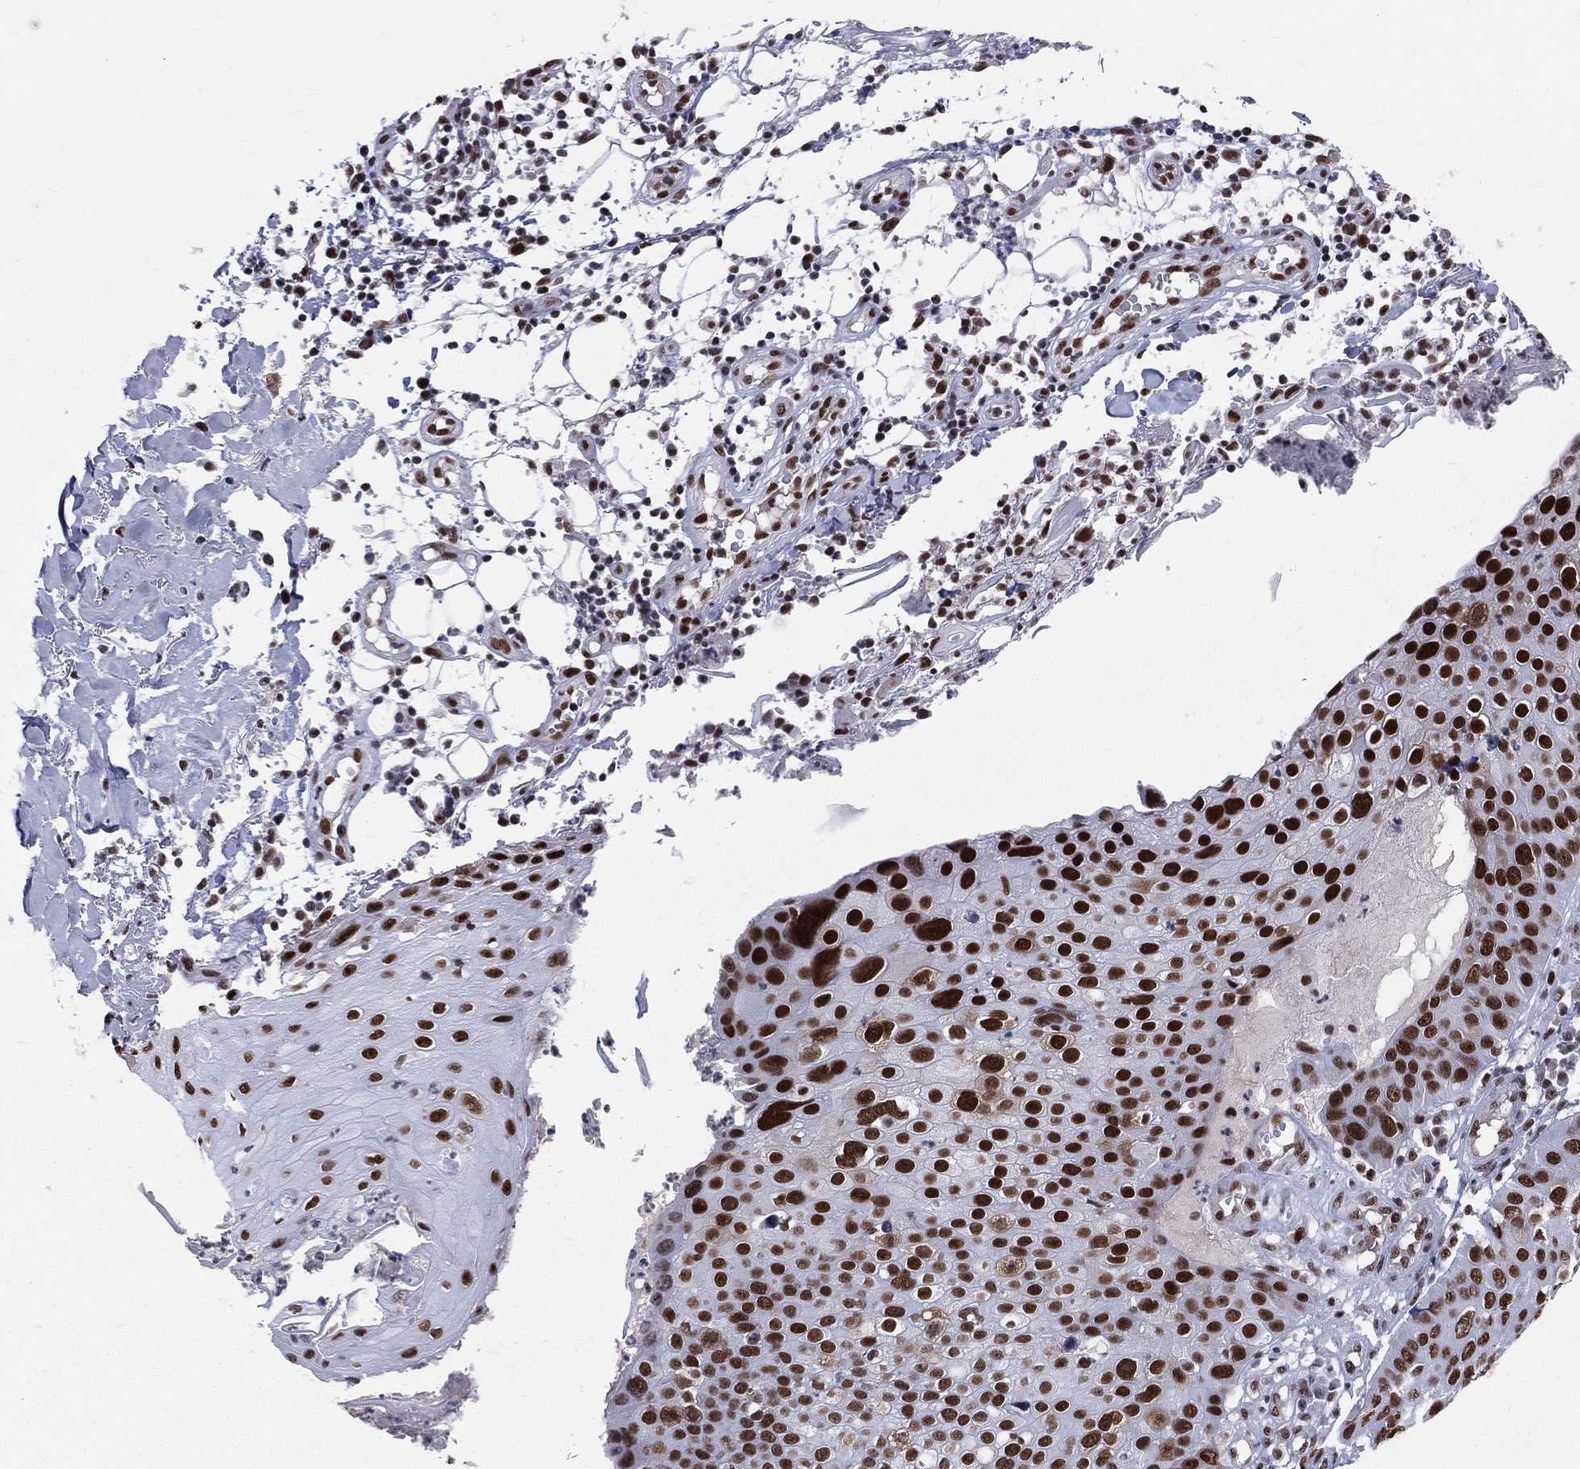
{"staining": {"intensity": "strong", "quantity": ">75%", "location": "nuclear"}, "tissue": "skin cancer", "cell_type": "Tumor cells", "image_type": "cancer", "snomed": [{"axis": "morphology", "description": "Squamous cell carcinoma, NOS"}, {"axis": "topography", "description": "Skin"}], "caption": "The photomicrograph exhibits staining of squamous cell carcinoma (skin), revealing strong nuclear protein positivity (brown color) within tumor cells.", "gene": "CDK7", "patient": {"sex": "male", "age": 71}}